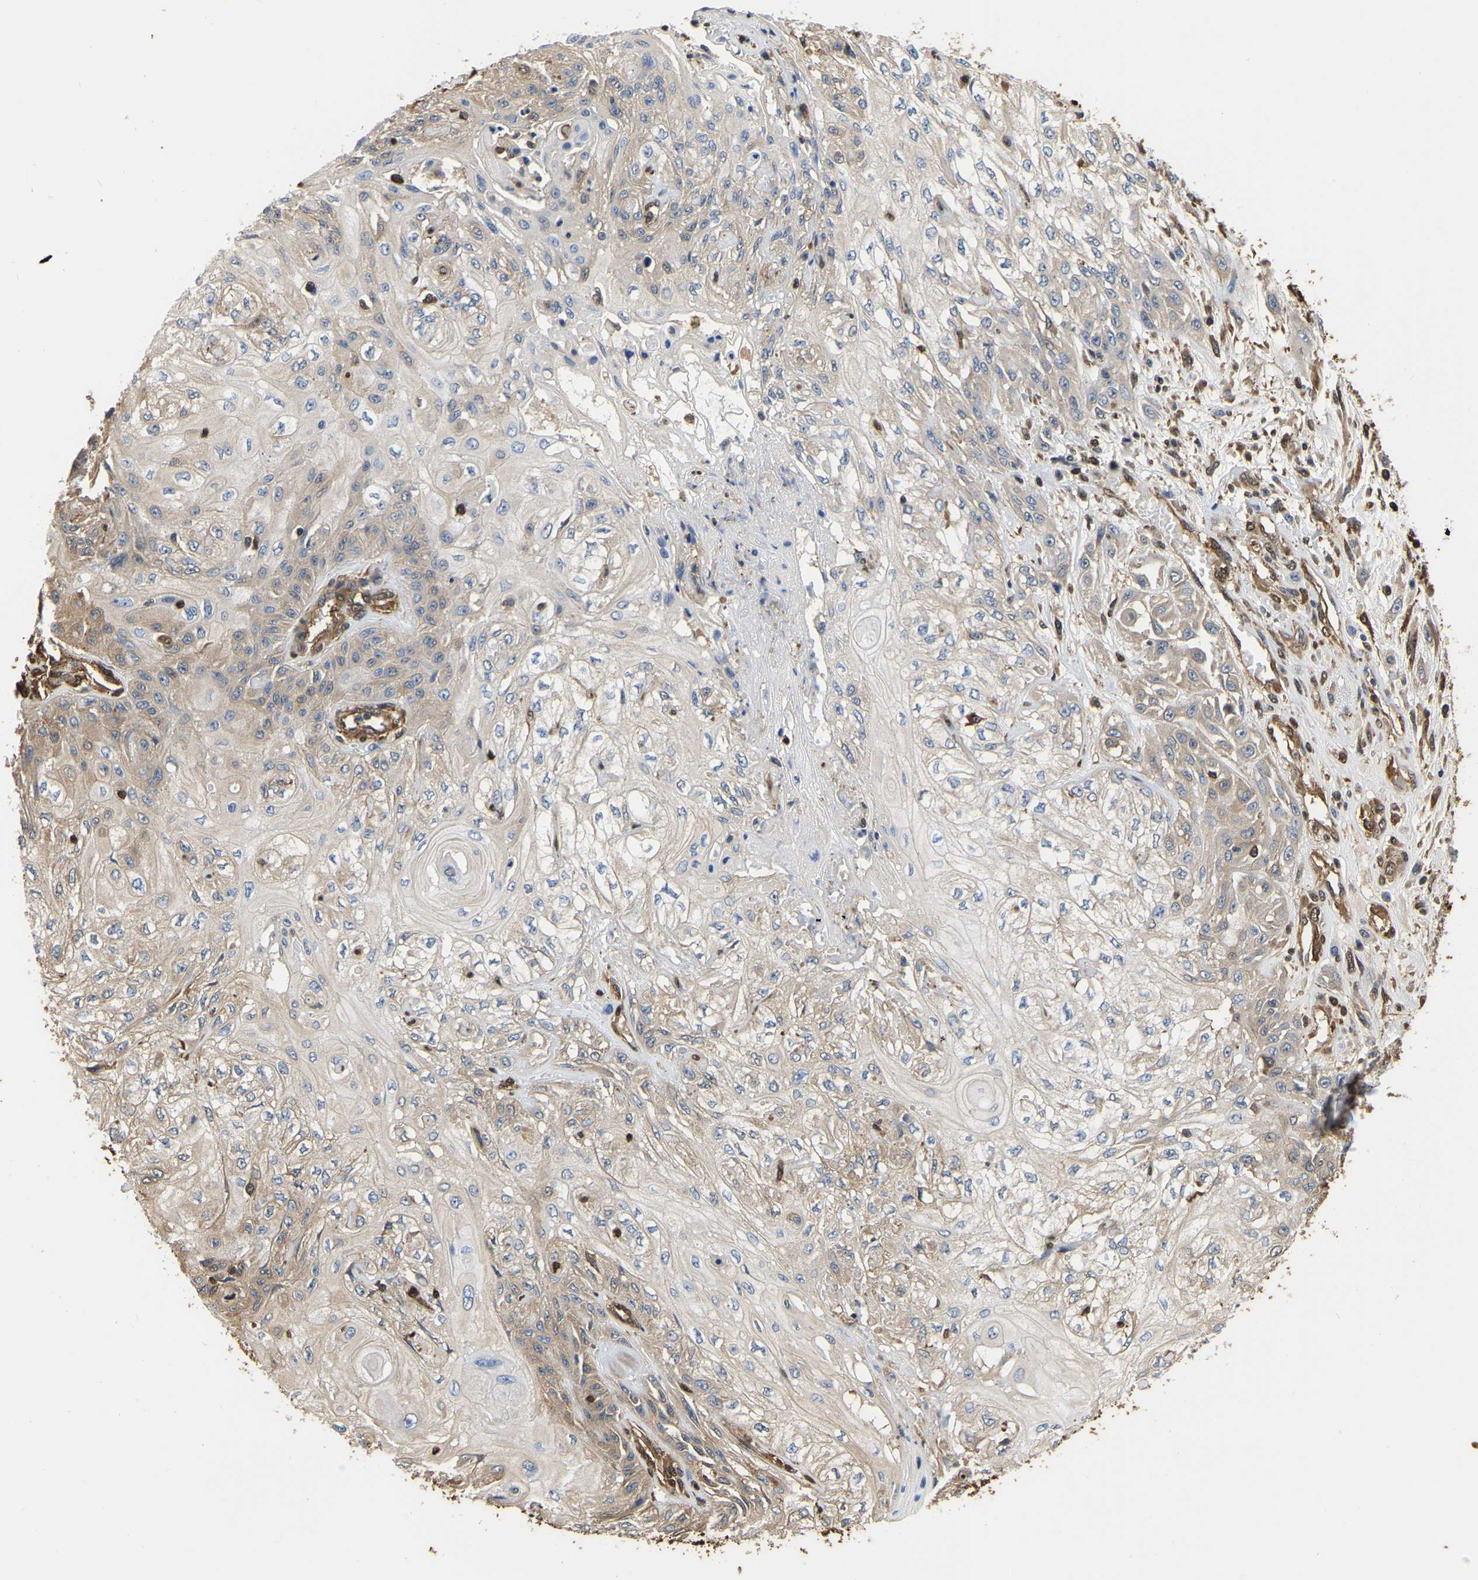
{"staining": {"intensity": "weak", "quantity": ">75%", "location": "cytoplasmic/membranous"}, "tissue": "skin cancer", "cell_type": "Tumor cells", "image_type": "cancer", "snomed": [{"axis": "morphology", "description": "Squamous cell carcinoma, NOS"}, {"axis": "morphology", "description": "Squamous cell carcinoma, metastatic, NOS"}, {"axis": "topography", "description": "Skin"}, {"axis": "topography", "description": "Lymph node"}], "caption": "IHC staining of squamous cell carcinoma (skin), which reveals low levels of weak cytoplasmic/membranous expression in approximately >75% of tumor cells indicating weak cytoplasmic/membranous protein staining. The staining was performed using DAB (brown) for protein detection and nuclei were counterstained in hematoxylin (blue).", "gene": "LDHB", "patient": {"sex": "male", "age": 75}}